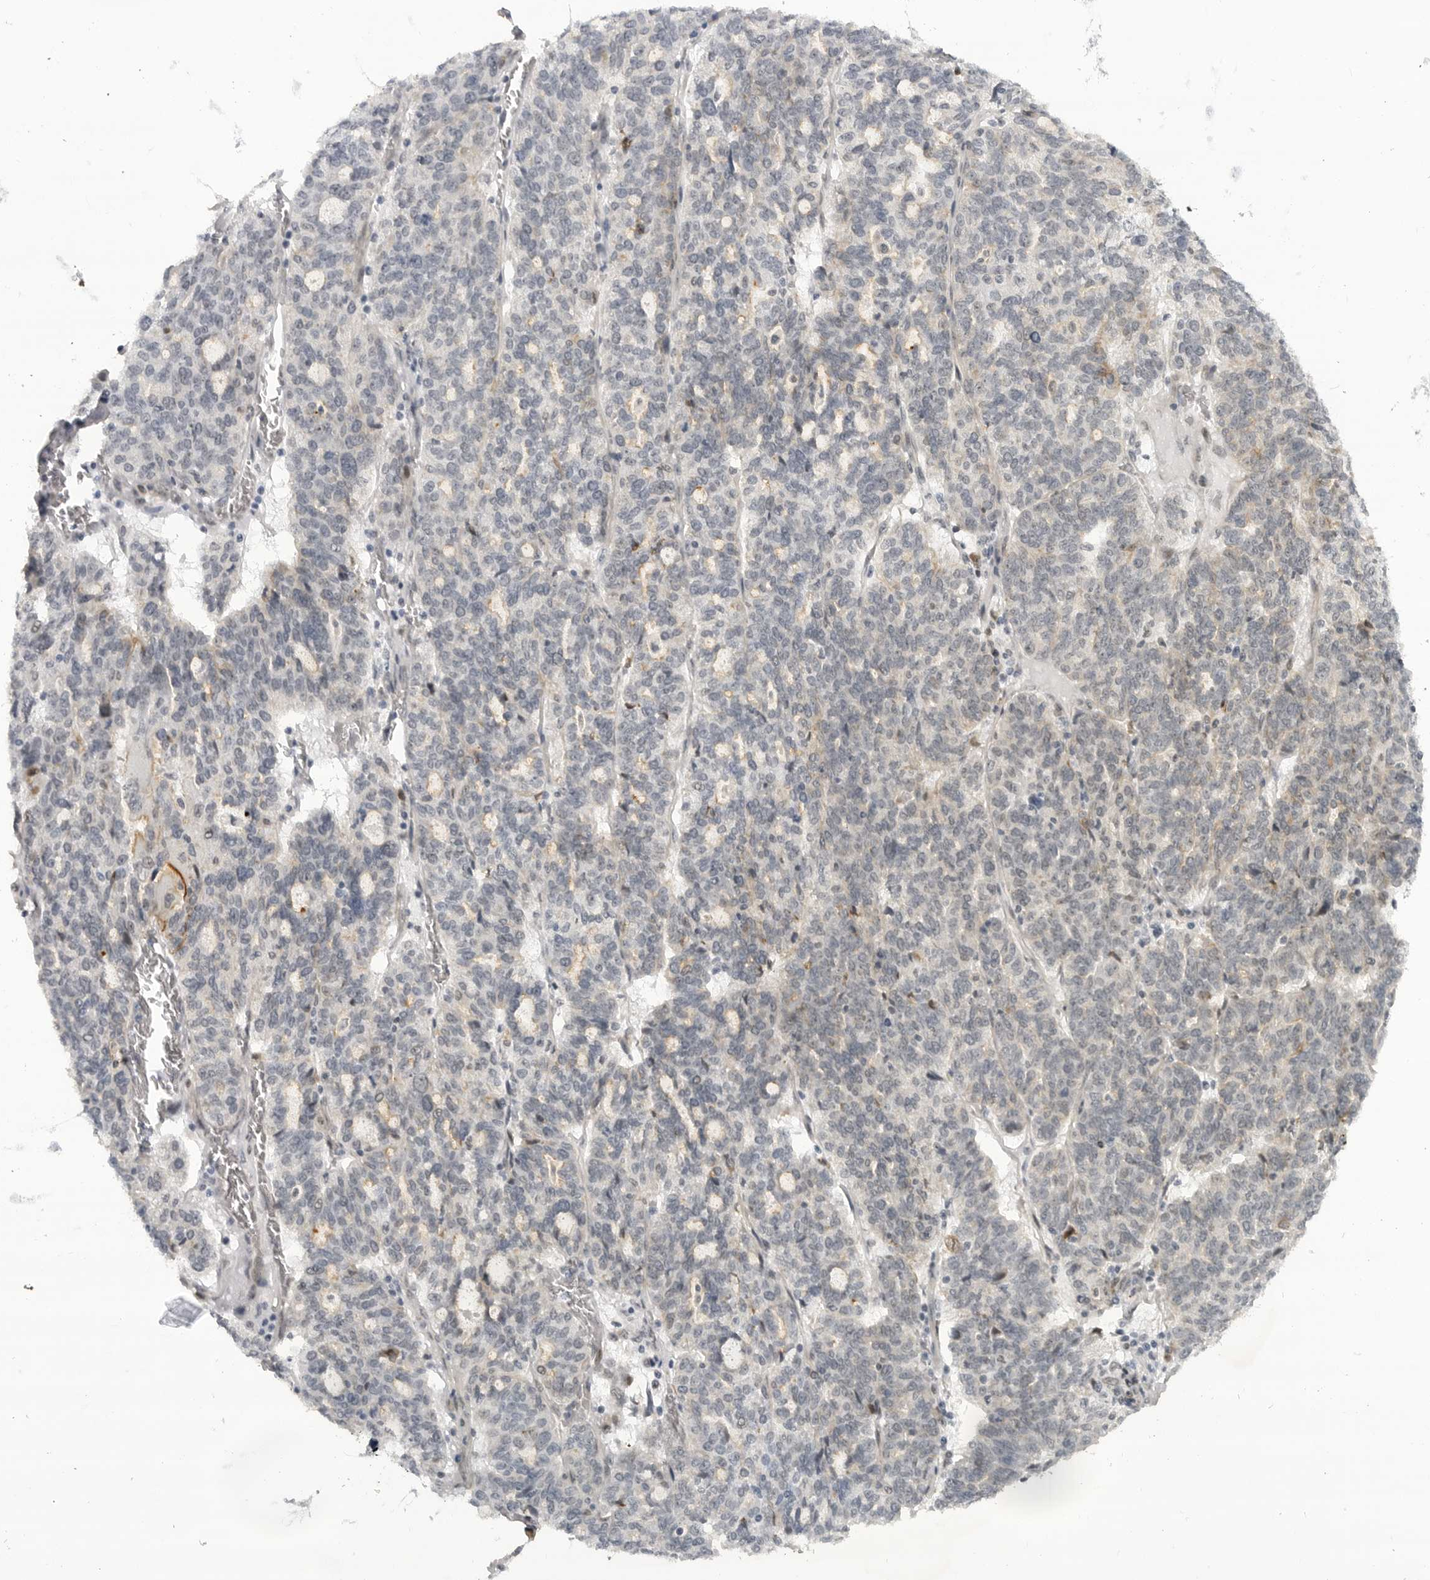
{"staining": {"intensity": "negative", "quantity": "none", "location": "none"}, "tissue": "ovarian cancer", "cell_type": "Tumor cells", "image_type": "cancer", "snomed": [{"axis": "morphology", "description": "Cystadenocarcinoma, serous, NOS"}, {"axis": "topography", "description": "Ovary"}], "caption": "Immunohistochemical staining of ovarian cancer (serous cystadenocarcinoma) displays no significant positivity in tumor cells.", "gene": "CEP295NL", "patient": {"sex": "female", "age": 59}}